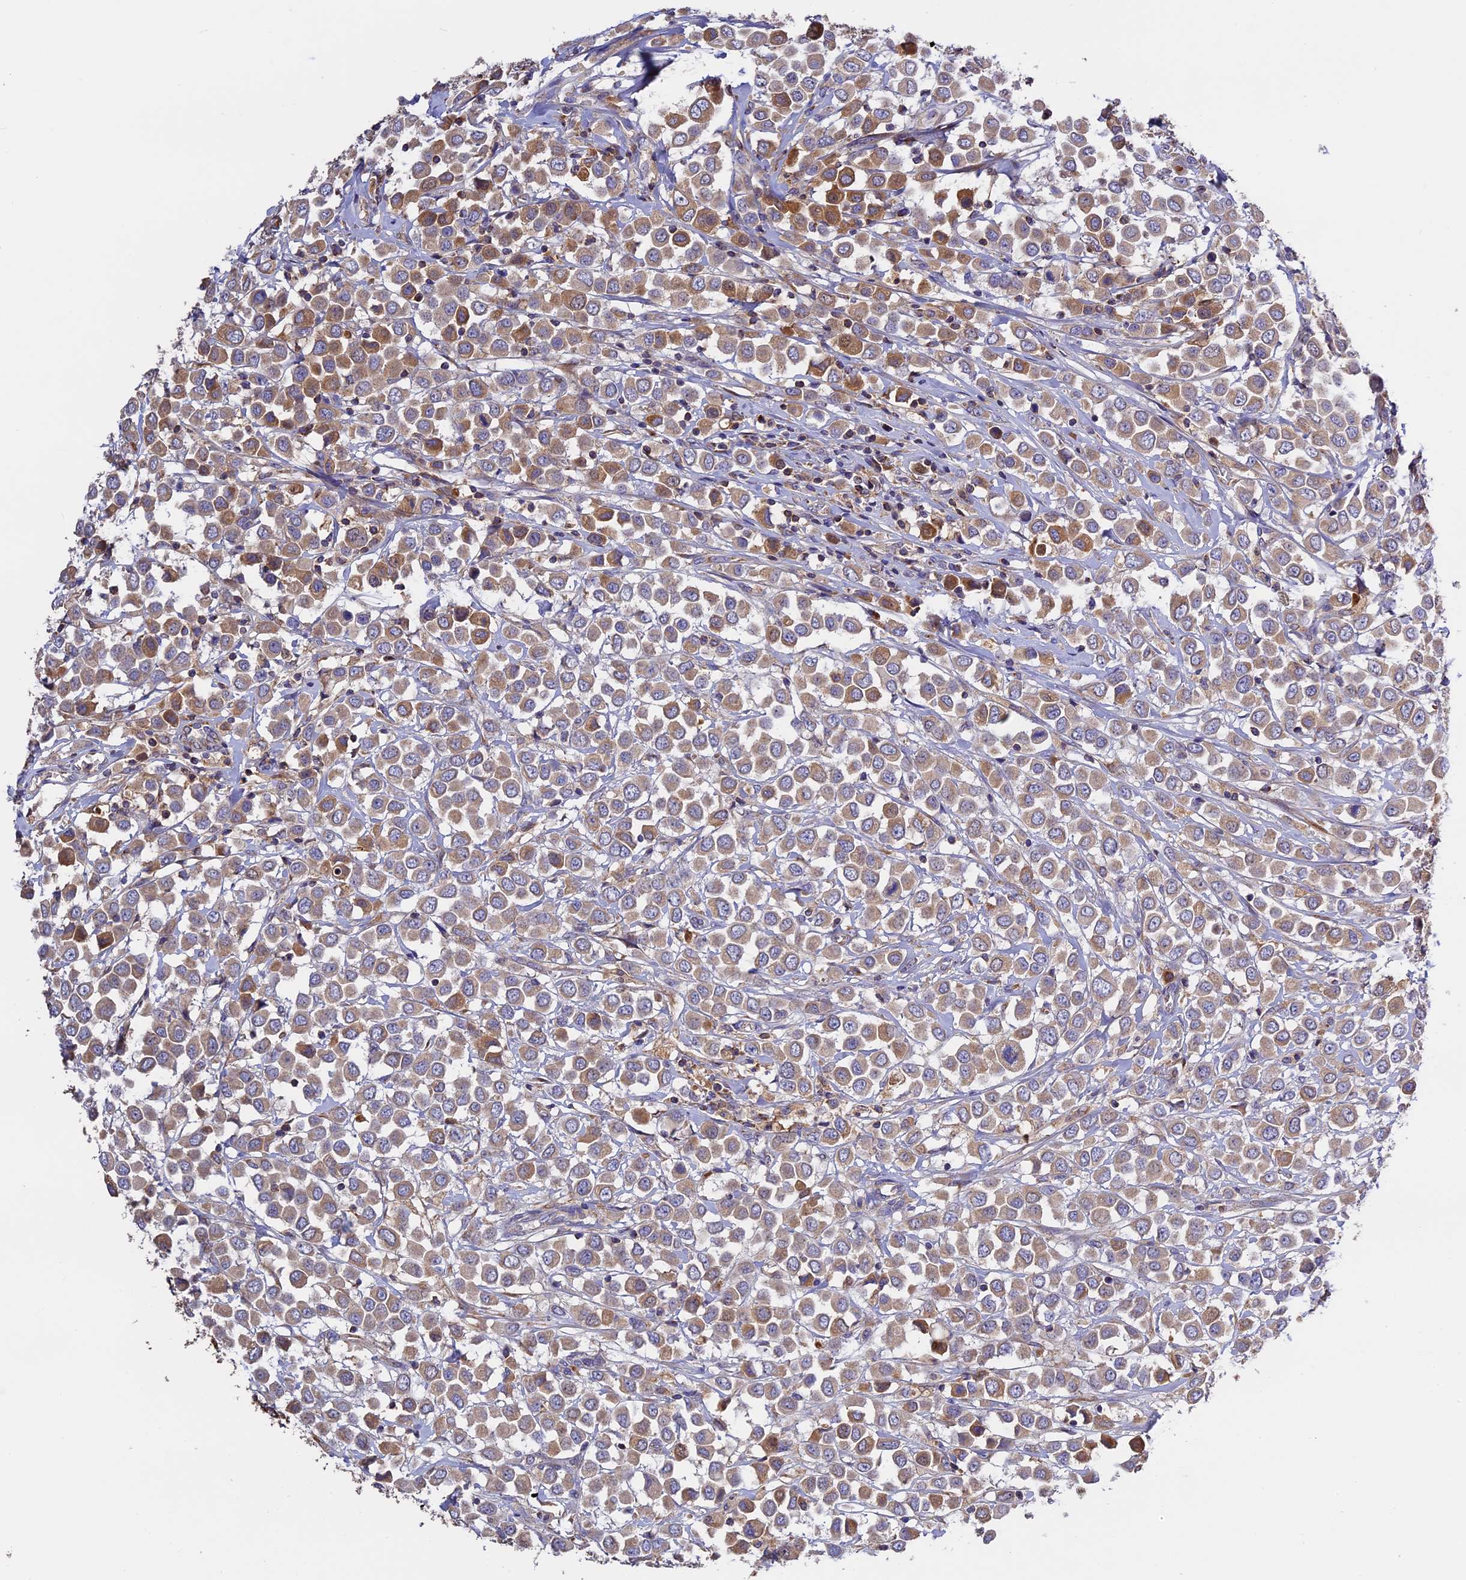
{"staining": {"intensity": "moderate", "quantity": ">75%", "location": "cytoplasmic/membranous"}, "tissue": "breast cancer", "cell_type": "Tumor cells", "image_type": "cancer", "snomed": [{"axis": "morphology", "description": "Duct carcinoma"}, {"axis": "topography", "description": "Breast"}], "caption": "A medium amount of moderate cytoplasmic/membranous positivity is seen in approximately >75% of tumor cells in breast cancer (invasive ductal carcinoma) tissue. The staining is performed using DAB brown chromogen to label protein expression. The nuclei are counter-stained blue using hematoxylin.", "gene": "OCEL1", "patient": {"sex": "female", "age": 61}}